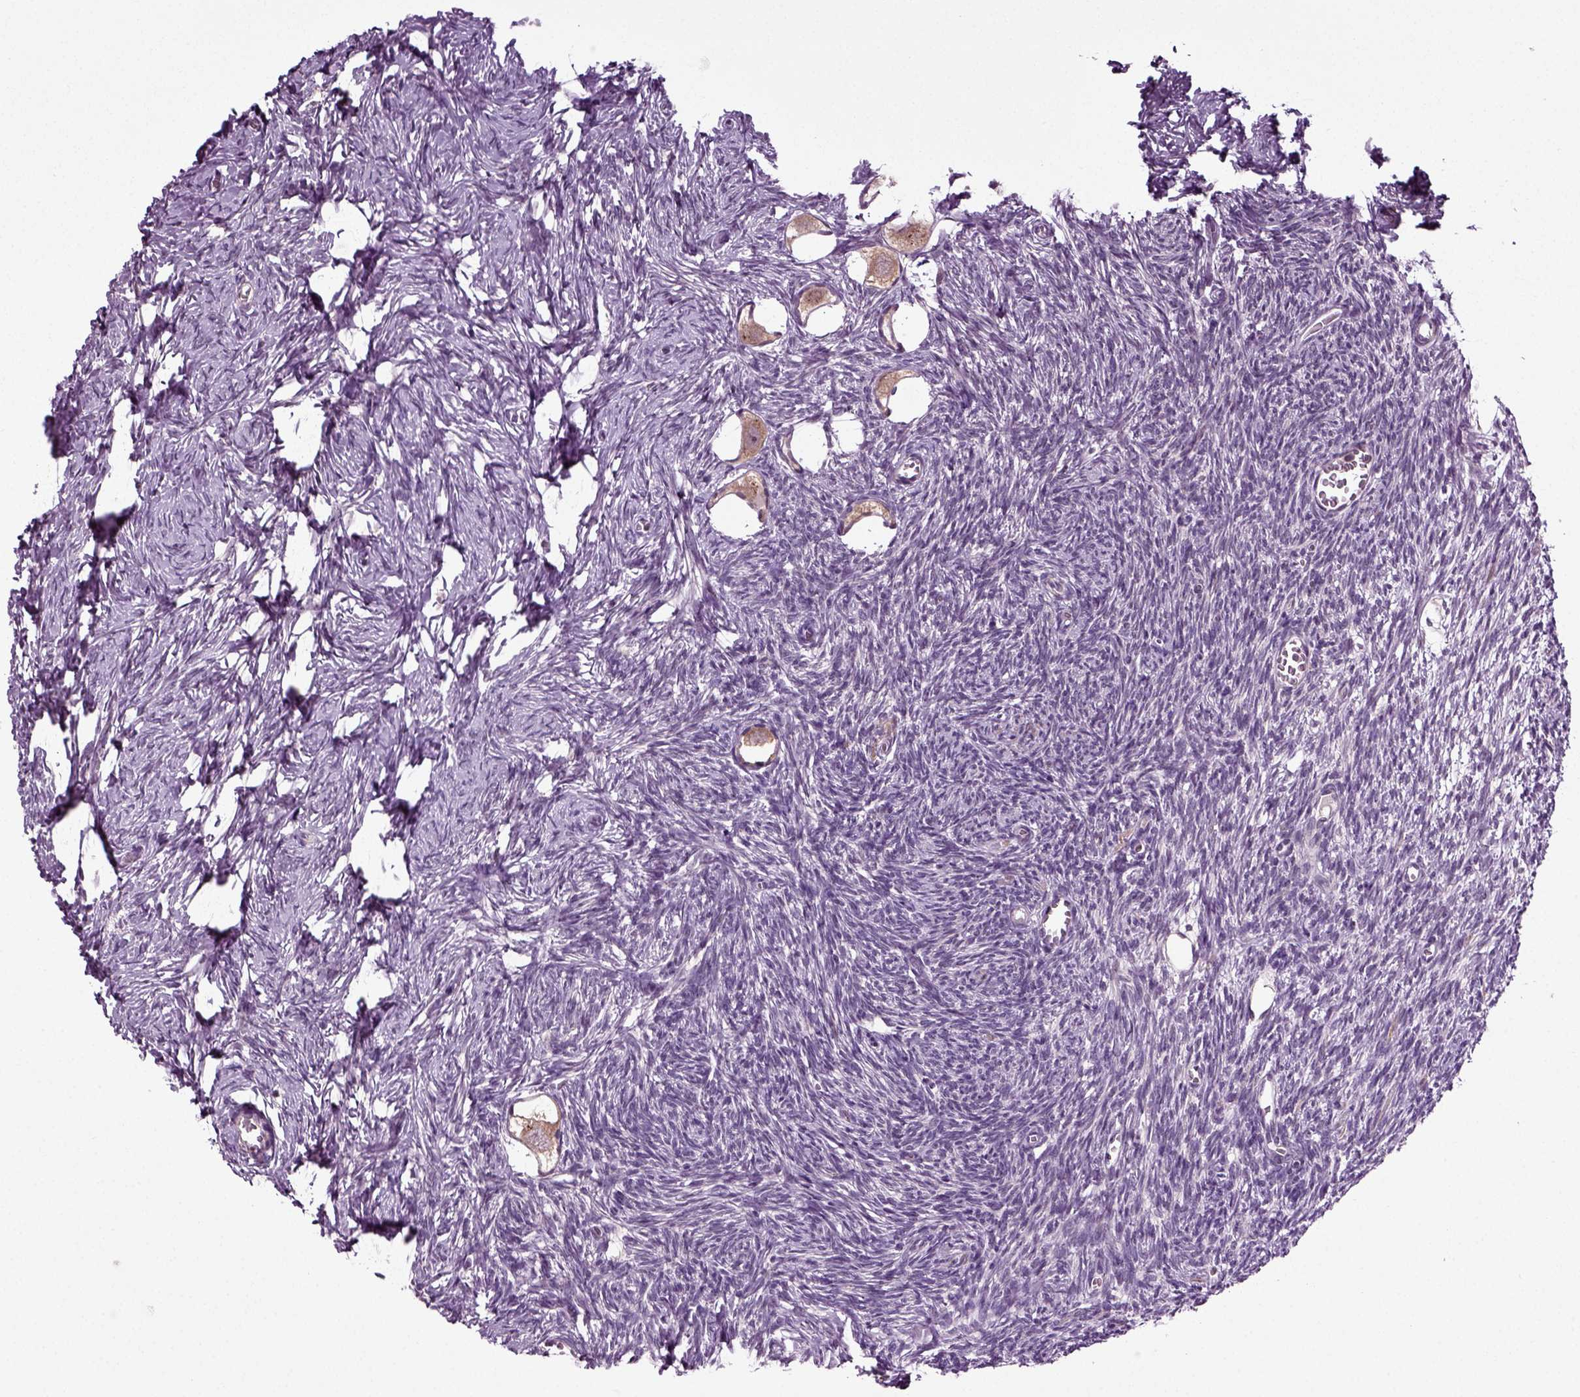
{"staining": {"intensity": "moderate", "quantity": ">75%", "location": "cytoplasmic/membranous"}, "tissue": "ovary", "cell_type": "Follicle cells", "image_type": "normal", "snomed": [{"axis": "morphology", "description": "Normal tissue, NOS"}, {"axis": "topography", "description": "Ovary"}], "caption": "Normal ovary was stained to show a protein in brown. There is medium levels of moderate cytoplasmic/membranous positivity in about >75% of follicle cells. The staining was performed using DAB to visualize the protein expression in brown, while the nuclei were stained in blue with hematoxylin (Magnification: 20x).", "gene": "KNSTRN", "patient": {"sex": "female", "age": 27}}